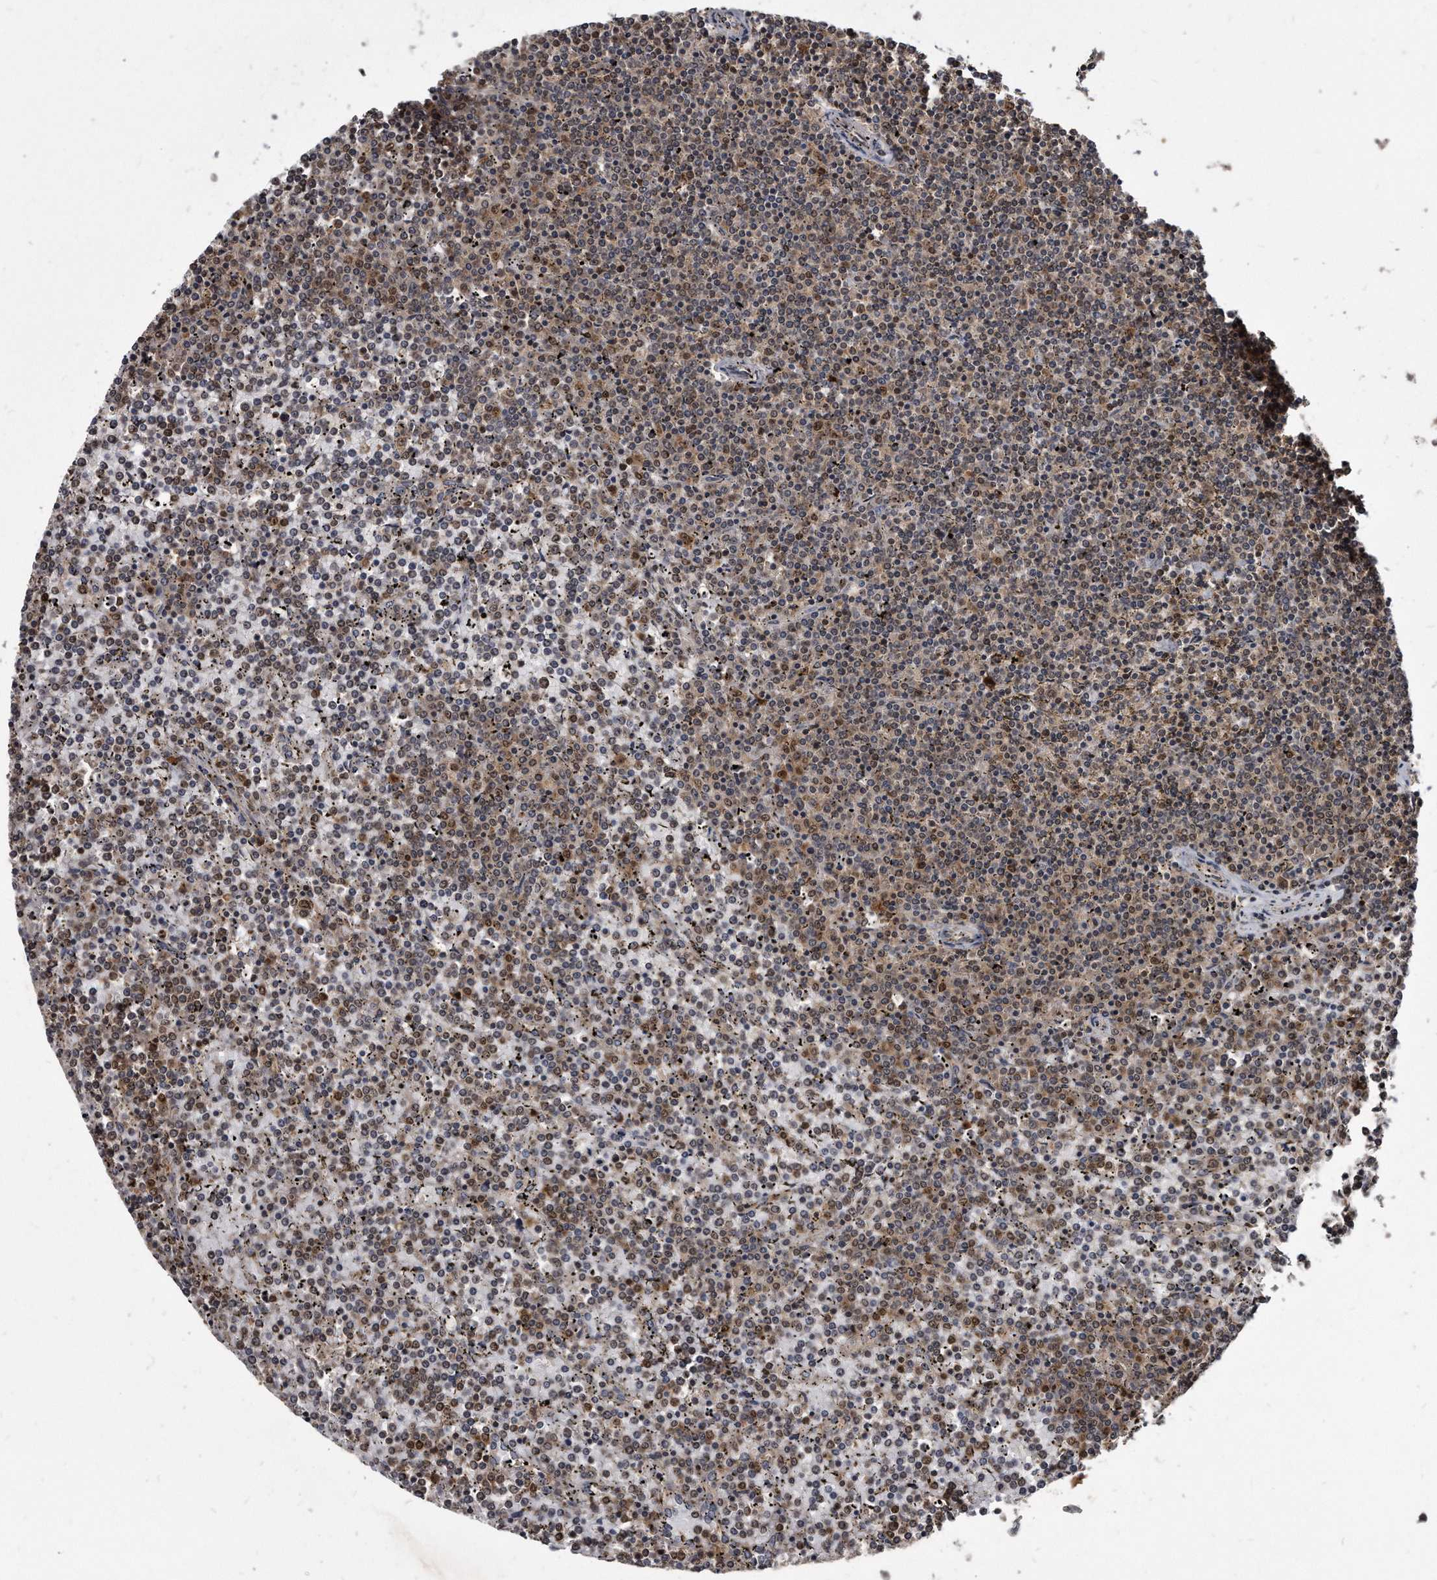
{"staining": {"intensity": "weak", "quantity": ">75%", "location": "cytoplasmic/membranous"}, "tissue": "lymphoma", "cell_type": "Tumor cells", "image_type": "cancer", "snomed": [{"axis": "morphology", "description": "Malignant lymphoma, non-Hodgkin's type, Low grade"}, {"axis": "topography", "description": "Spleen"}], "caption": "A micrograph showing weak cytoplasmic/membranous staining in approximately >75% of tumor cells in malignant lymphoma, non-Hodgkin's type (low-grade), as visualized by brown immunohistochemical staining.", "gene": "FAM136A", "patient": {"sex": "female", "age": 19}}